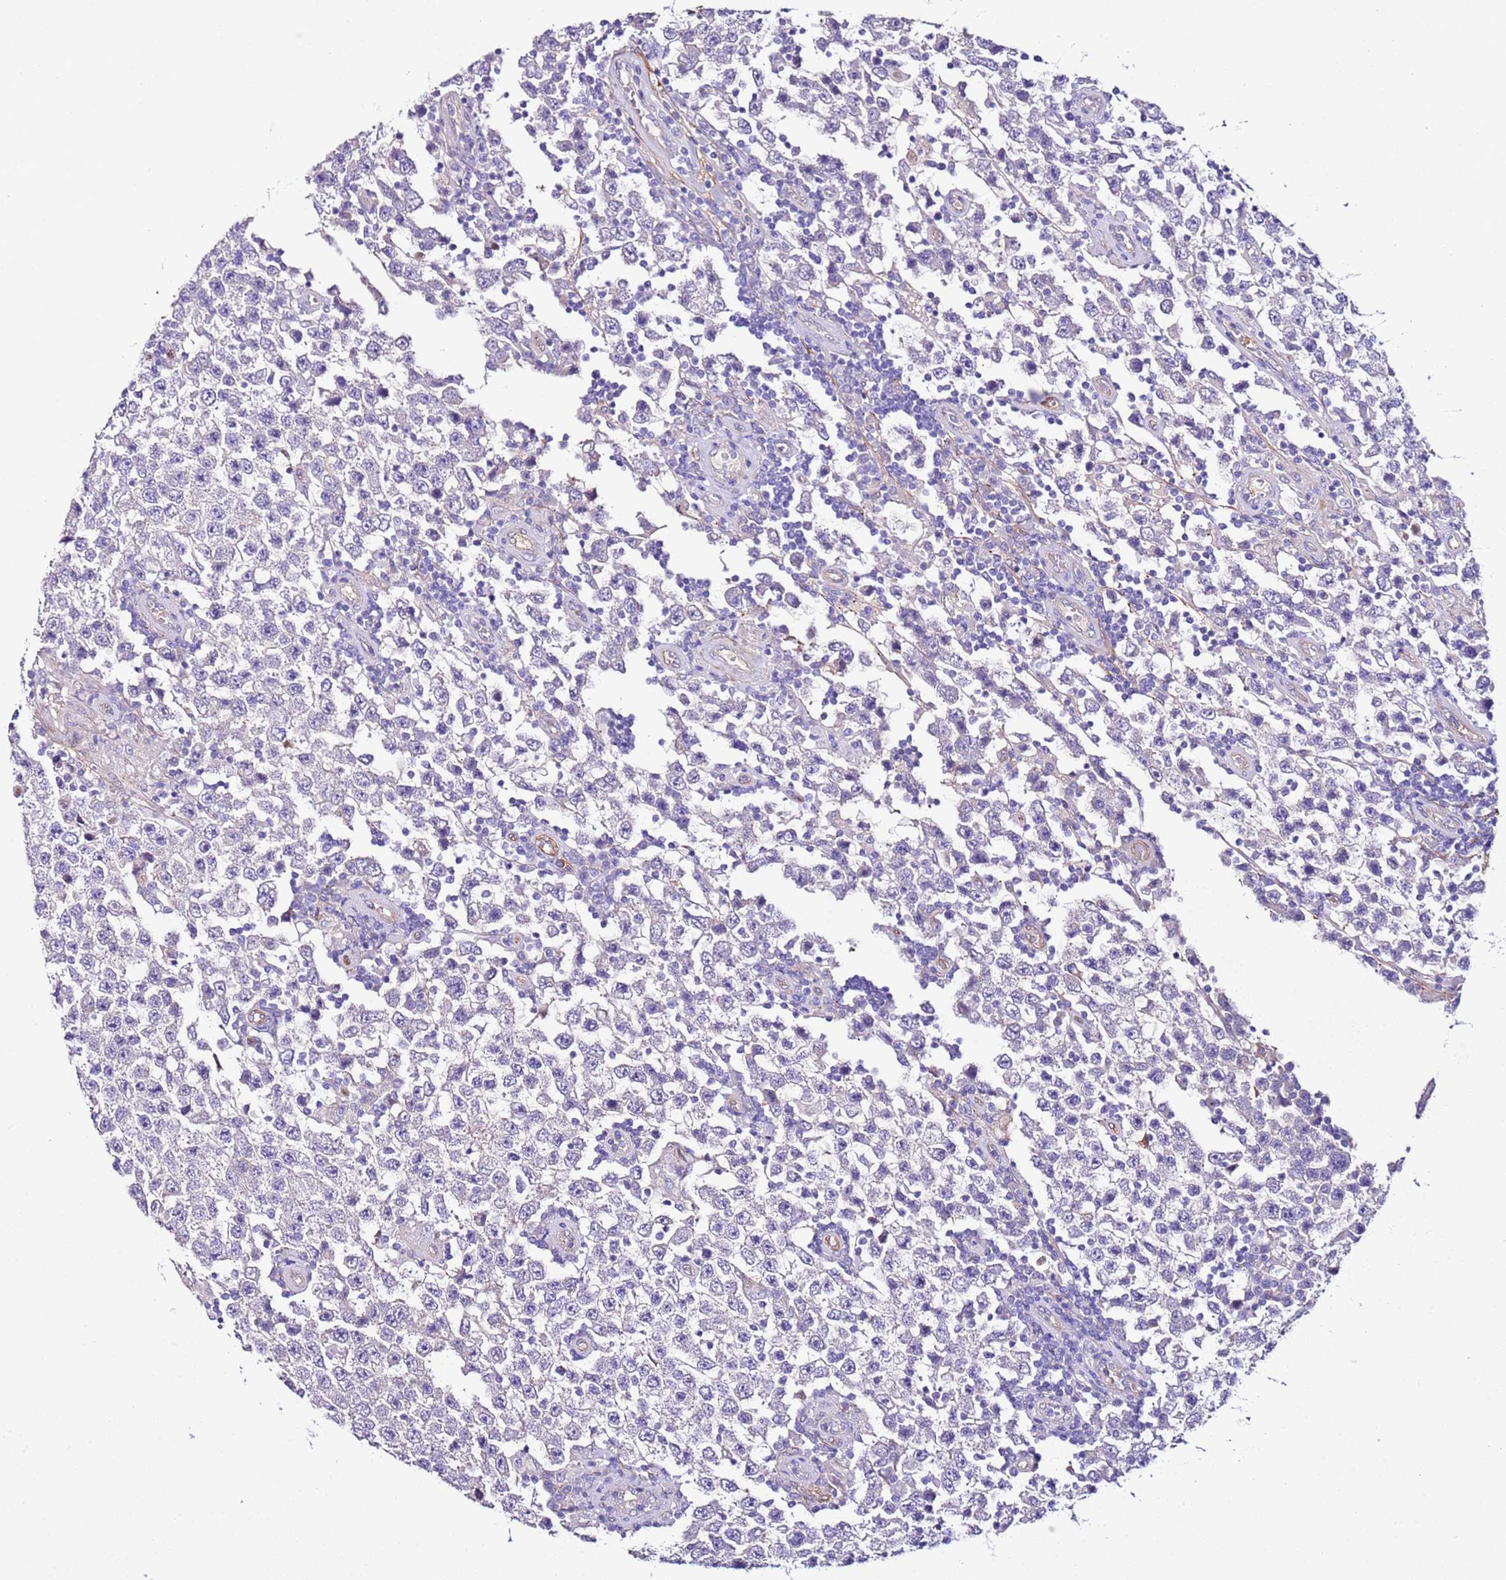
{"staining": {"intensity": "negative", "quantity": "none", "location": "none"}, "tissue": "testis cancer", "cell_type": "Tumor cells", "image_type": "cancer", "snomed": [{"axis": "morphology", "description": "Normal tissue, NOS"}, {"axis": "morphology", "description": "Urothelial carcinoma, High grade"}, {"axis": "morphology", "description": "Seminoma, NOS"}, {"axis": "morphology", "description": "Carcinoma, Embryonal, NOS"}, {"axis": "topography", "description": "Urinary bladder"}, {"axis": "topography", "description": "Testis"}], "caption": "DAB (3,3'-diaminobenzidine) immunohistochemical staining of testis cancer (urothelial carcinoma (high-grade)) exhibits no significant positivity in tumor cells.", "gene": "FAM174C", "patient": {"sex": "male", "age": 41}}